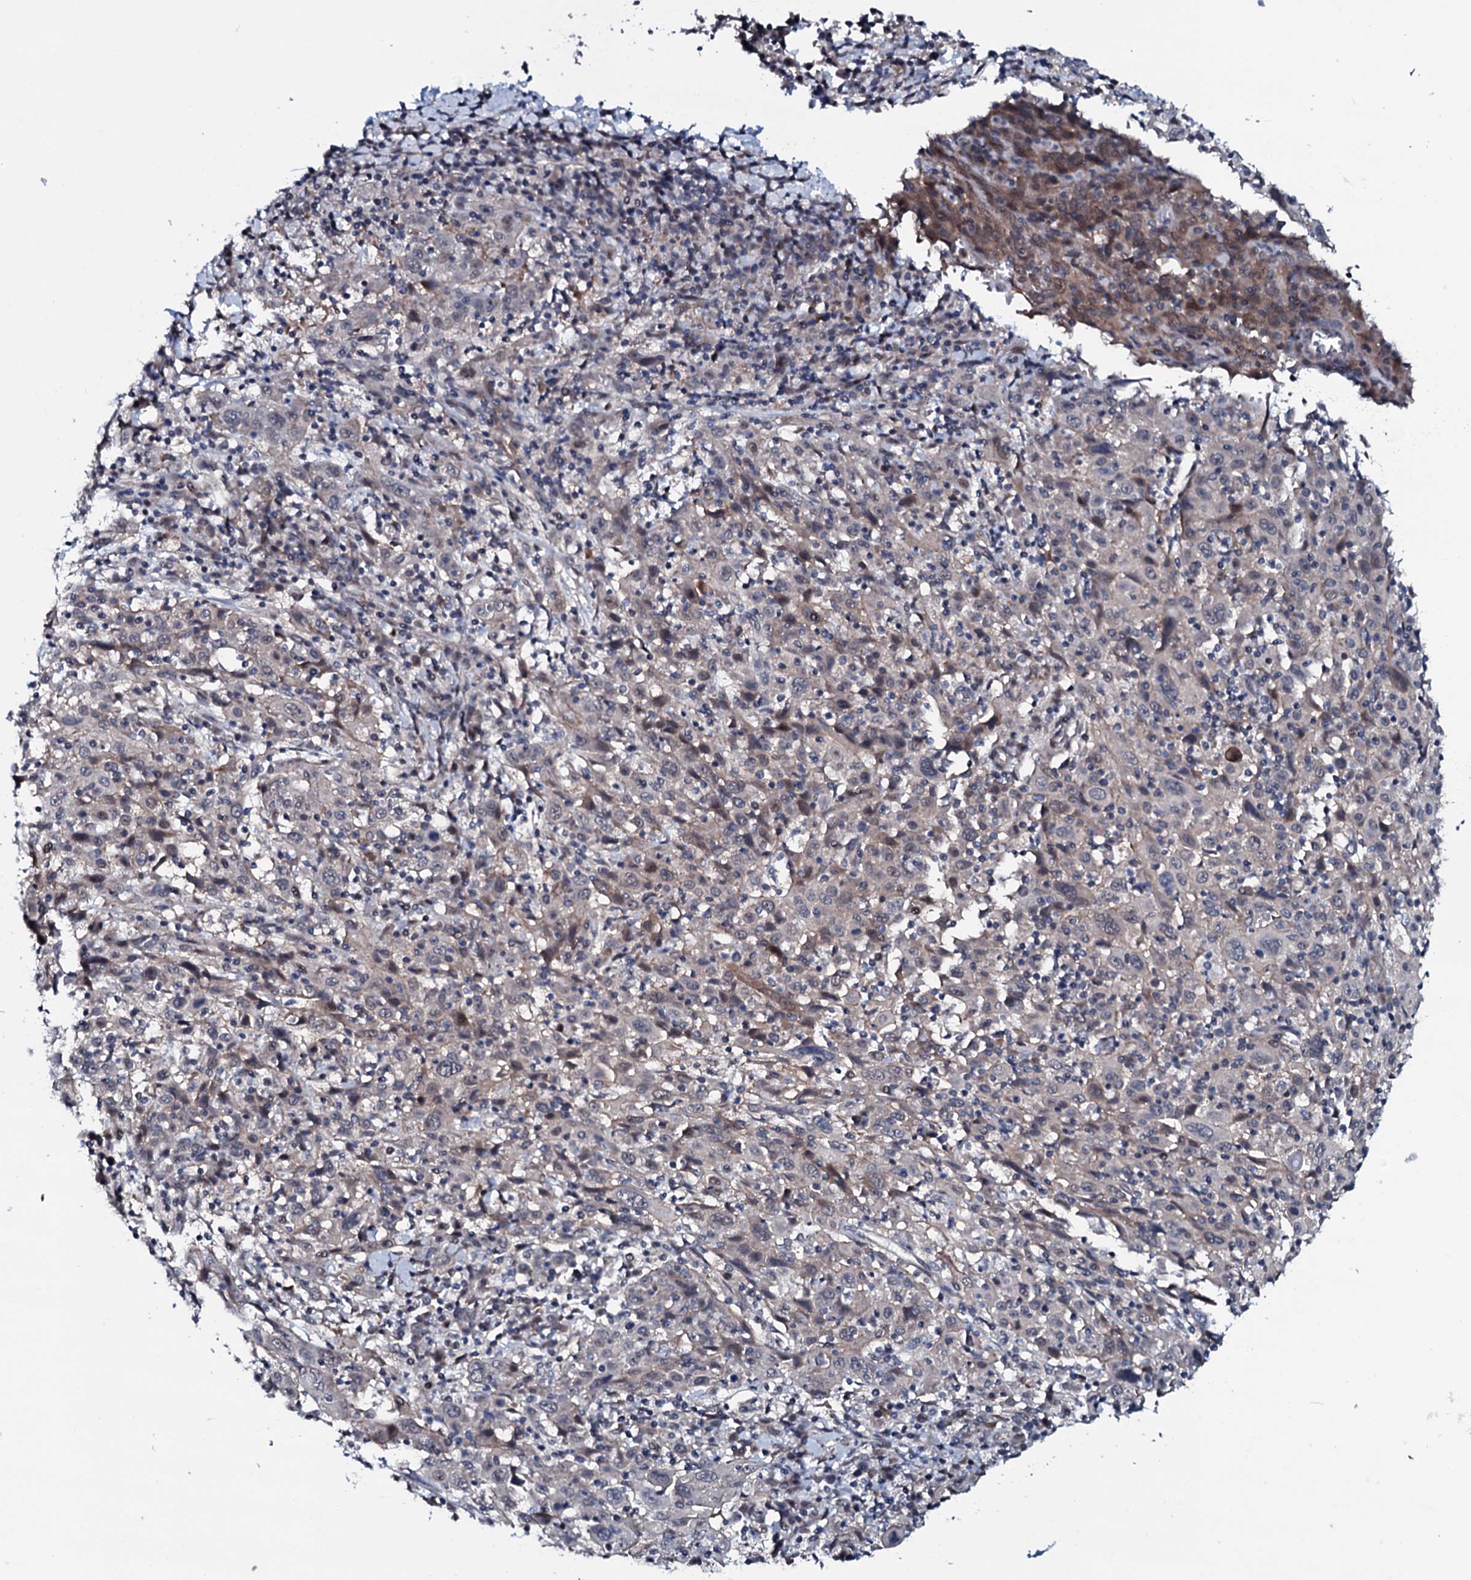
{"staining": {"intensity": "weak", "quantity": "<25%", "location": "nuclear"}, "tissue": "cervical cancer", "cell_type": "Tumor cells", "image_type": "cancer", "snomed": [{"axis": "morphology", "description": "Squamous cell carcinoma, NOS"}, {"axis": "topography", "description": "Cervix"}], "caption": "Squamous cell carcinoma (cervical) stained for a protein using immunohistochemistry exhibits no positivity tumor cells.", "gene": "OGFOD2", "patient": {"sex": "female", "age": 46}}